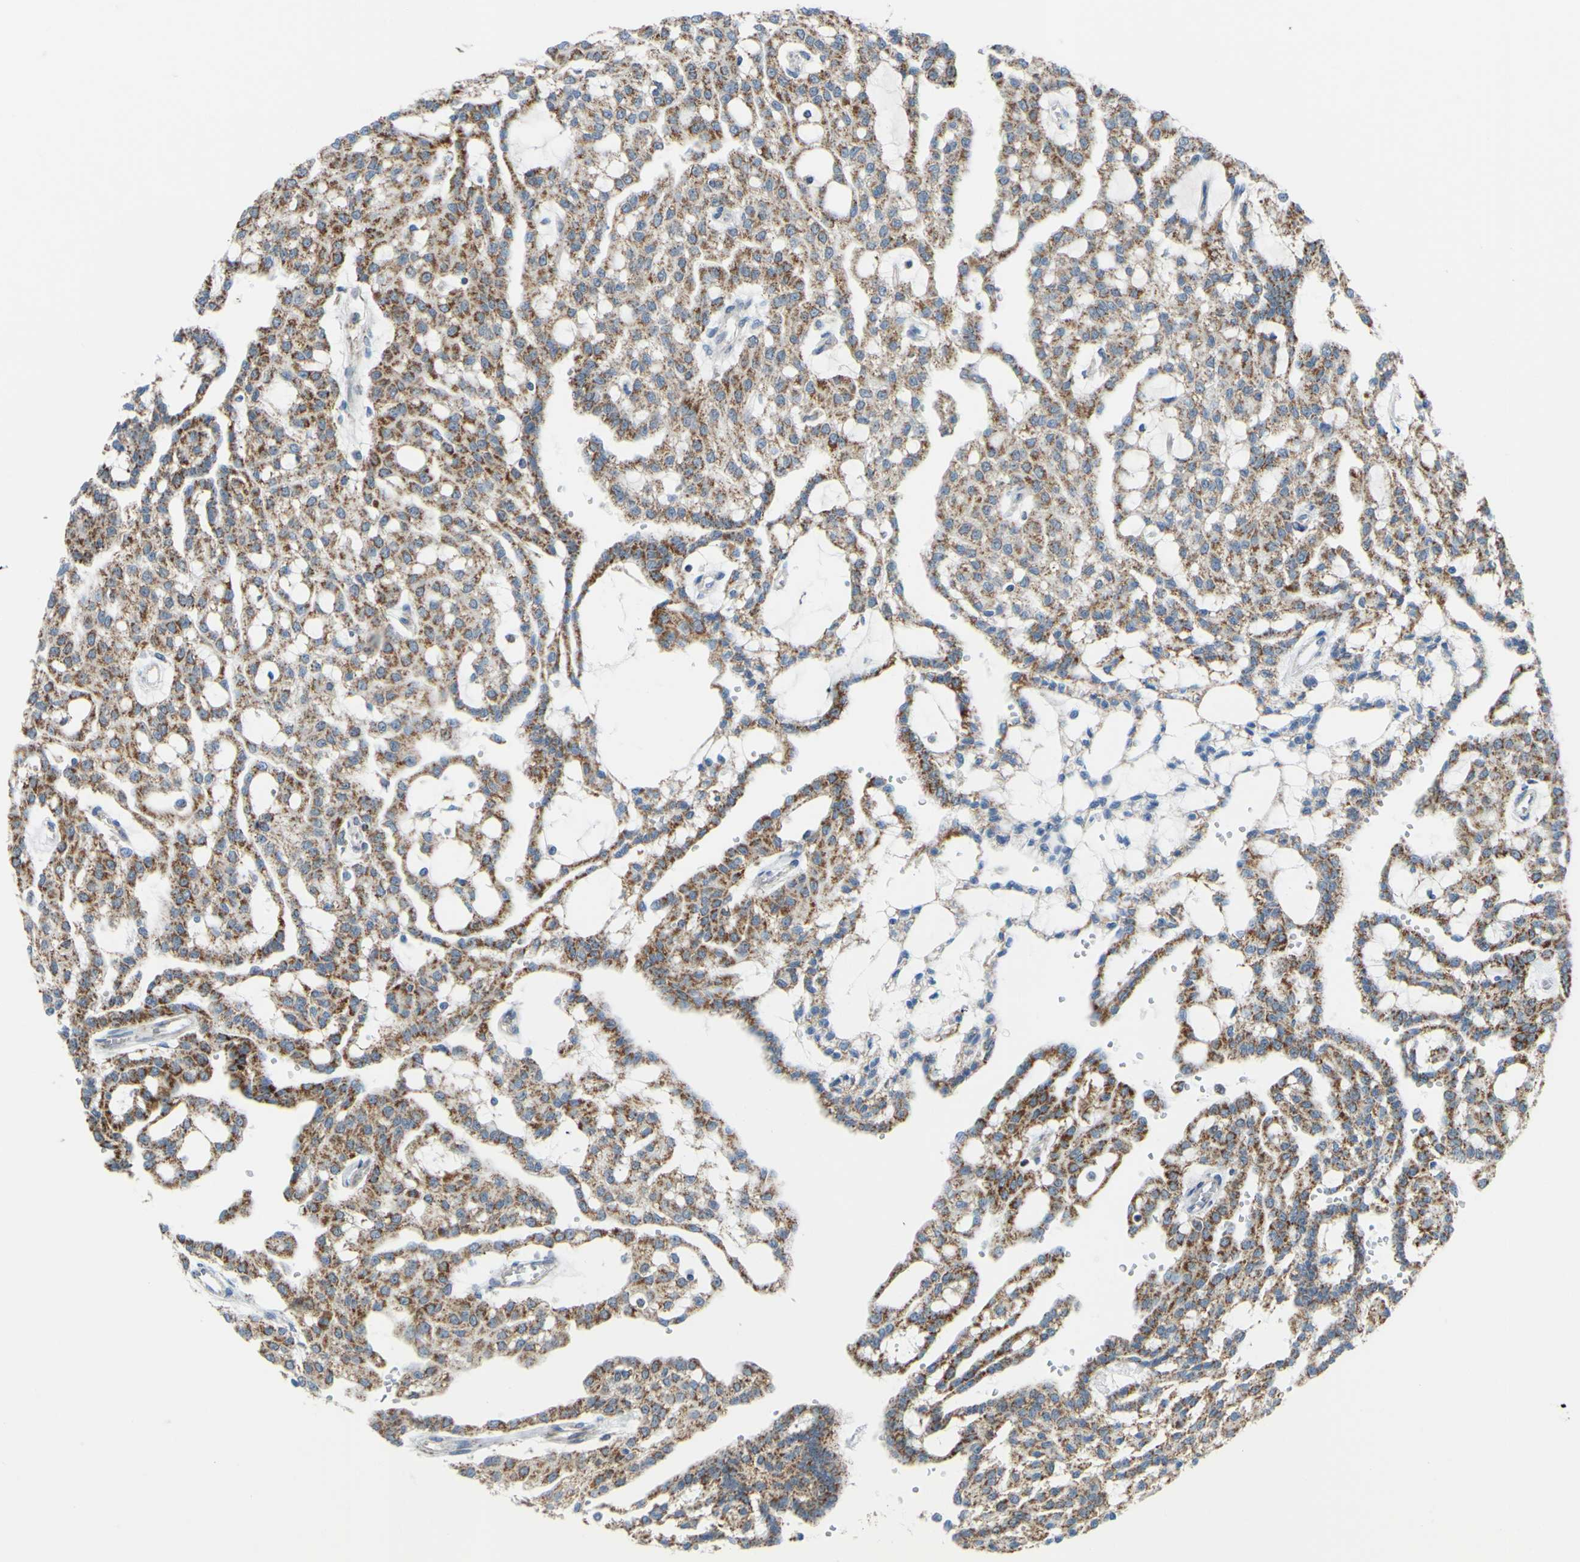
{"staining": {"intensity": "moderate", "quantity": "25%-75%", "location": "cytoplasmic/membranous"}, "tissue": "renal cancer", "cell_type": "Tumor cells", "image_type": "cancer", "snomed": [{"axis": "morphology", "description": "Adenocarcinoma, NOS"}, {"axis": "topography", "description": "Kidney"}], "caption": "Human adenocarcinoma (renal) stained with a brown dye displays moderate cytoplasmic/membranous positive positivity in about 25%-75% of tumor cells.", "gene": "GLT8D1", "patient": {"sex": "male", "age": 63}}